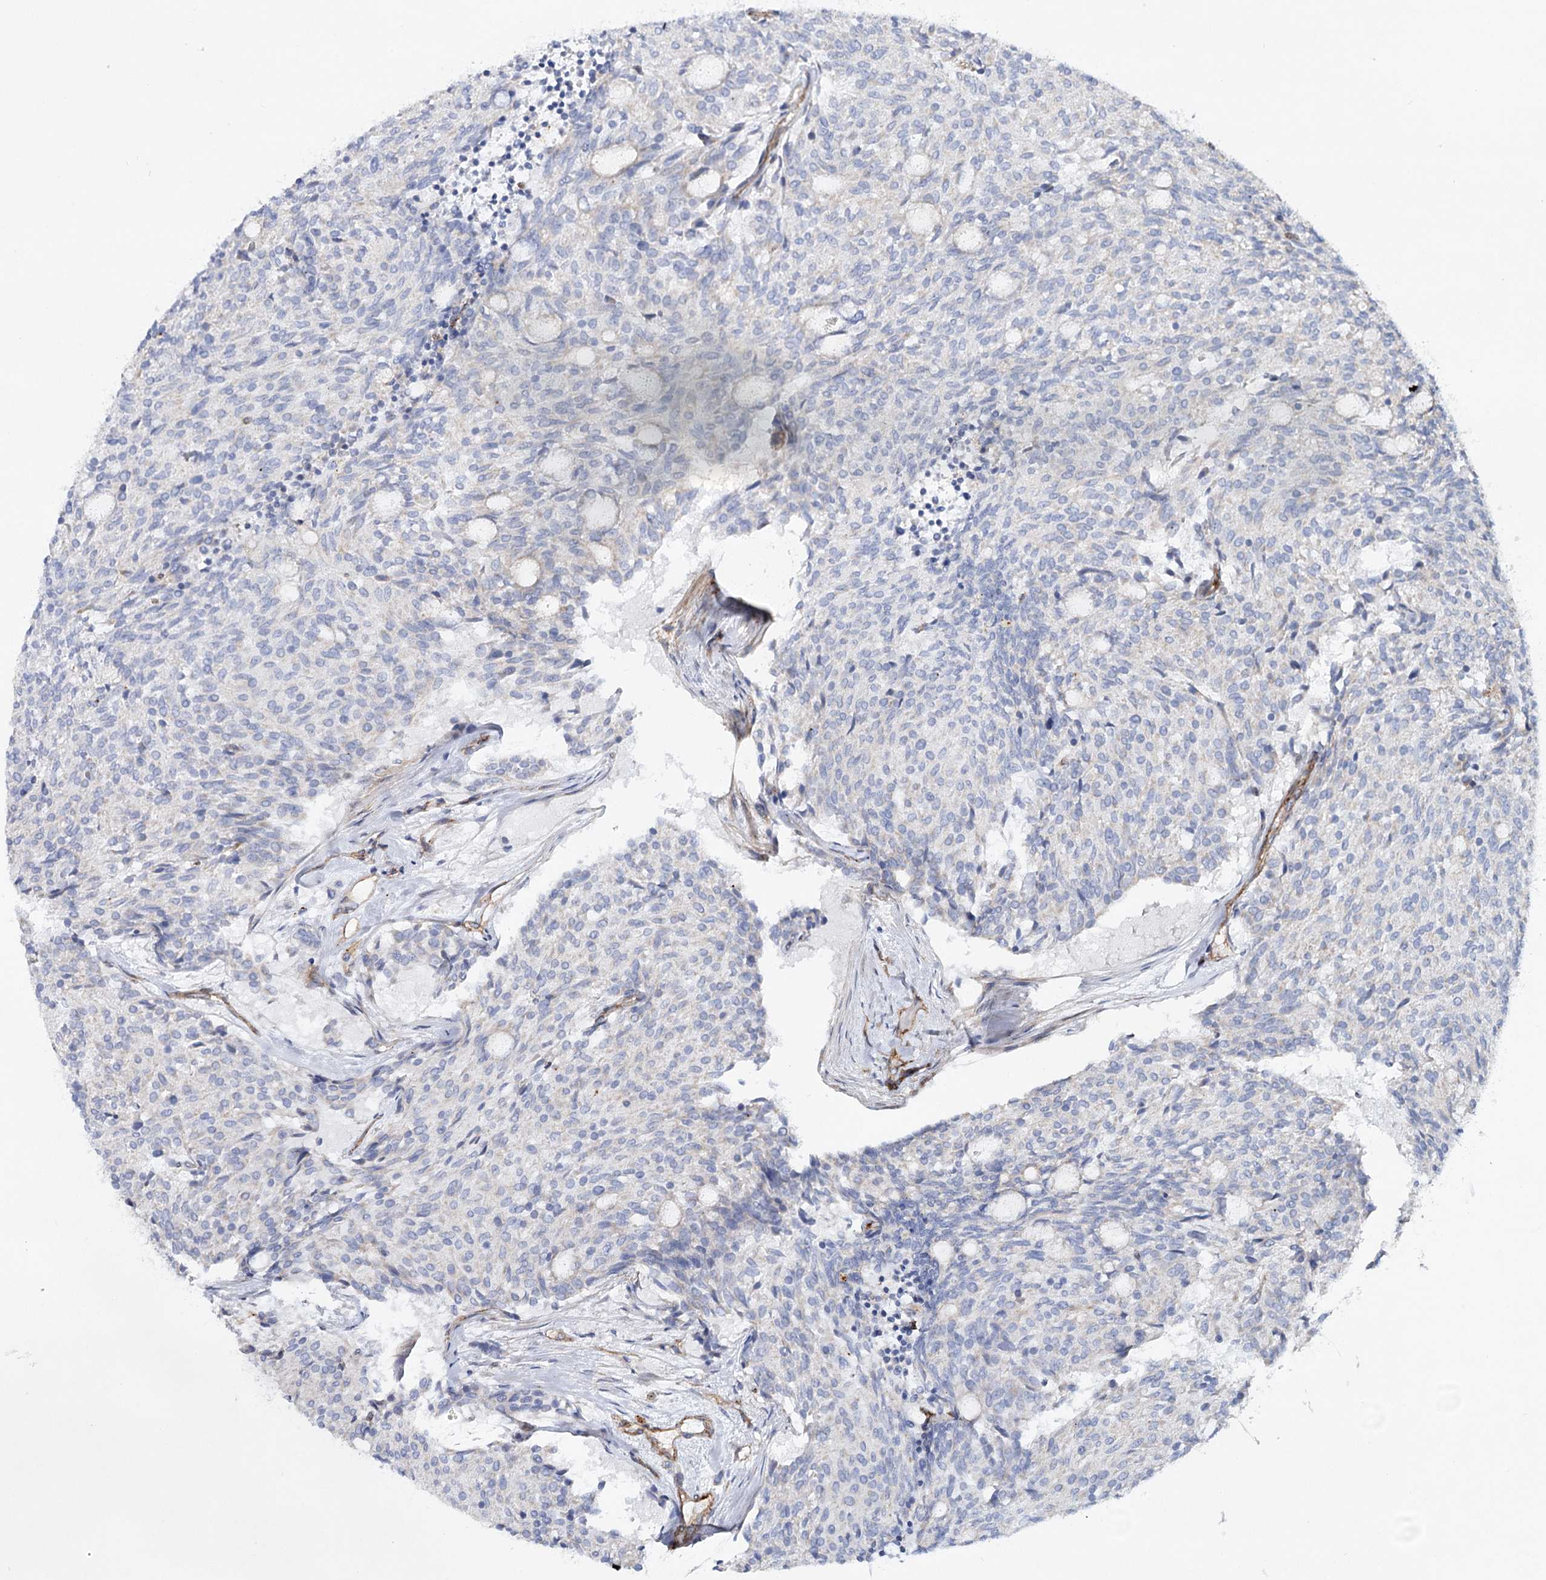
{"staining": {"intensity": "negative", "quantity": "none", "location": "none"}, "tissue": "carcinoid", "cell_type": "Tumor cells", "image_type": "cancer", "snomed": [{"axis": "morphology", "description": "Carcinoid, malignant, NOS"}, {"axis": "topography", "description": "Pancreas"}], "caption": "Immunohistochemistry (IHC) of malignant carcinoid displays no positivity in tumor cells.", "gene": "TMEM164", "patient": {"sex": "female", "age": 54}}